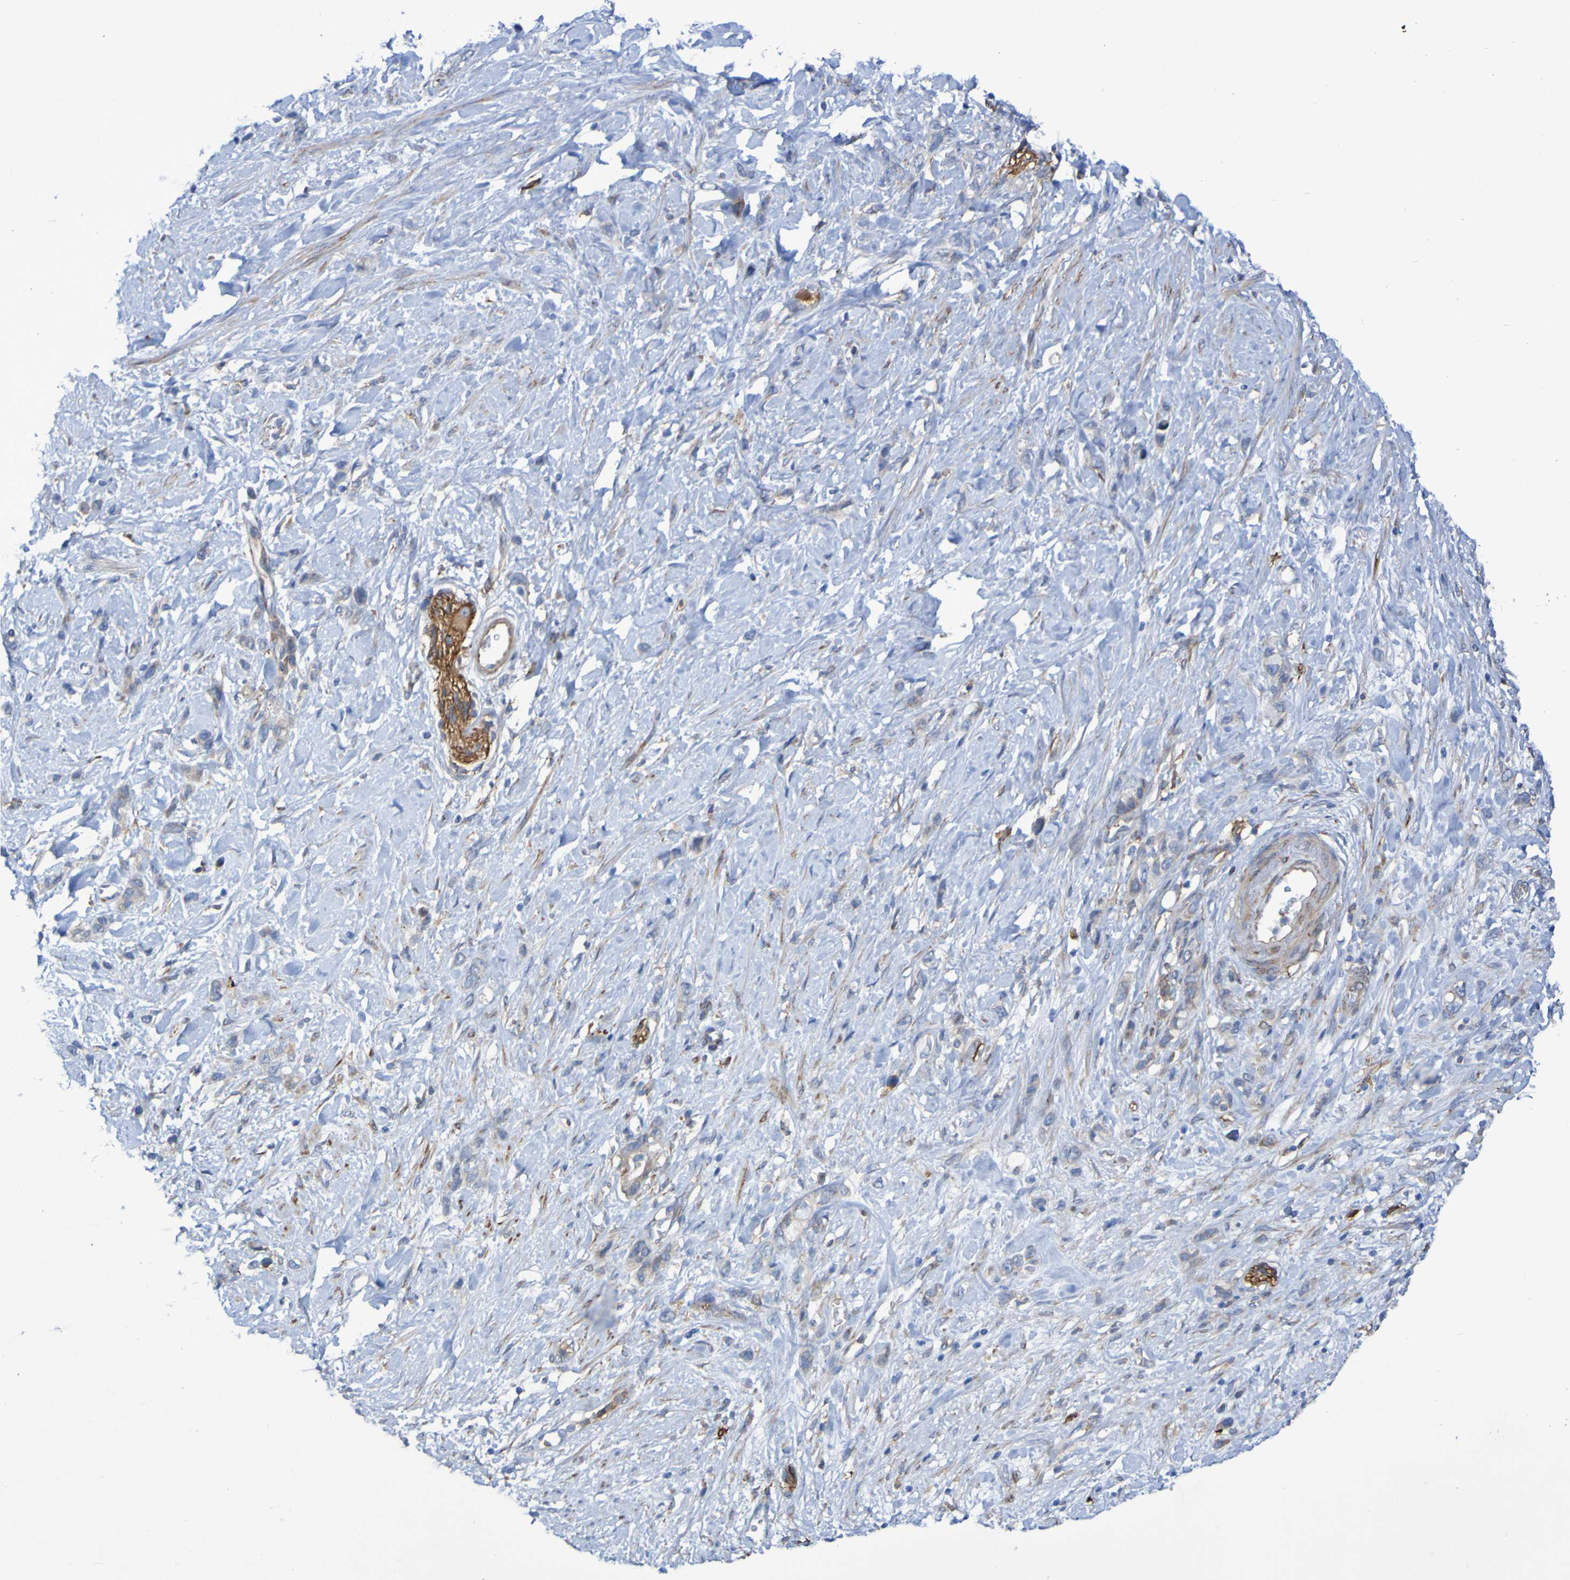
{"staining": {"intensity": "negative", "quantity": "none", "location": "none"}, "tissue": "stomach cancer", "cell_type": "Tumor cells", "image_type": "cancer", "snomed": [{"axis": "morphology", "description": "Adenocarcinoma, NOS"}, {"axis": "morphology", "description": "Adenocarcinoma, High grade"}, {"axis": "topography", "description": "Stomach, upper"}, {"axis": "topography", "description": "Stomach, lower"}], "caption": "Photomicrograph shows no significant protein expression in tumor cells of stomach cancer.", "gene": "SCRG1", "patient": {"sex": "female", "age": 65}}